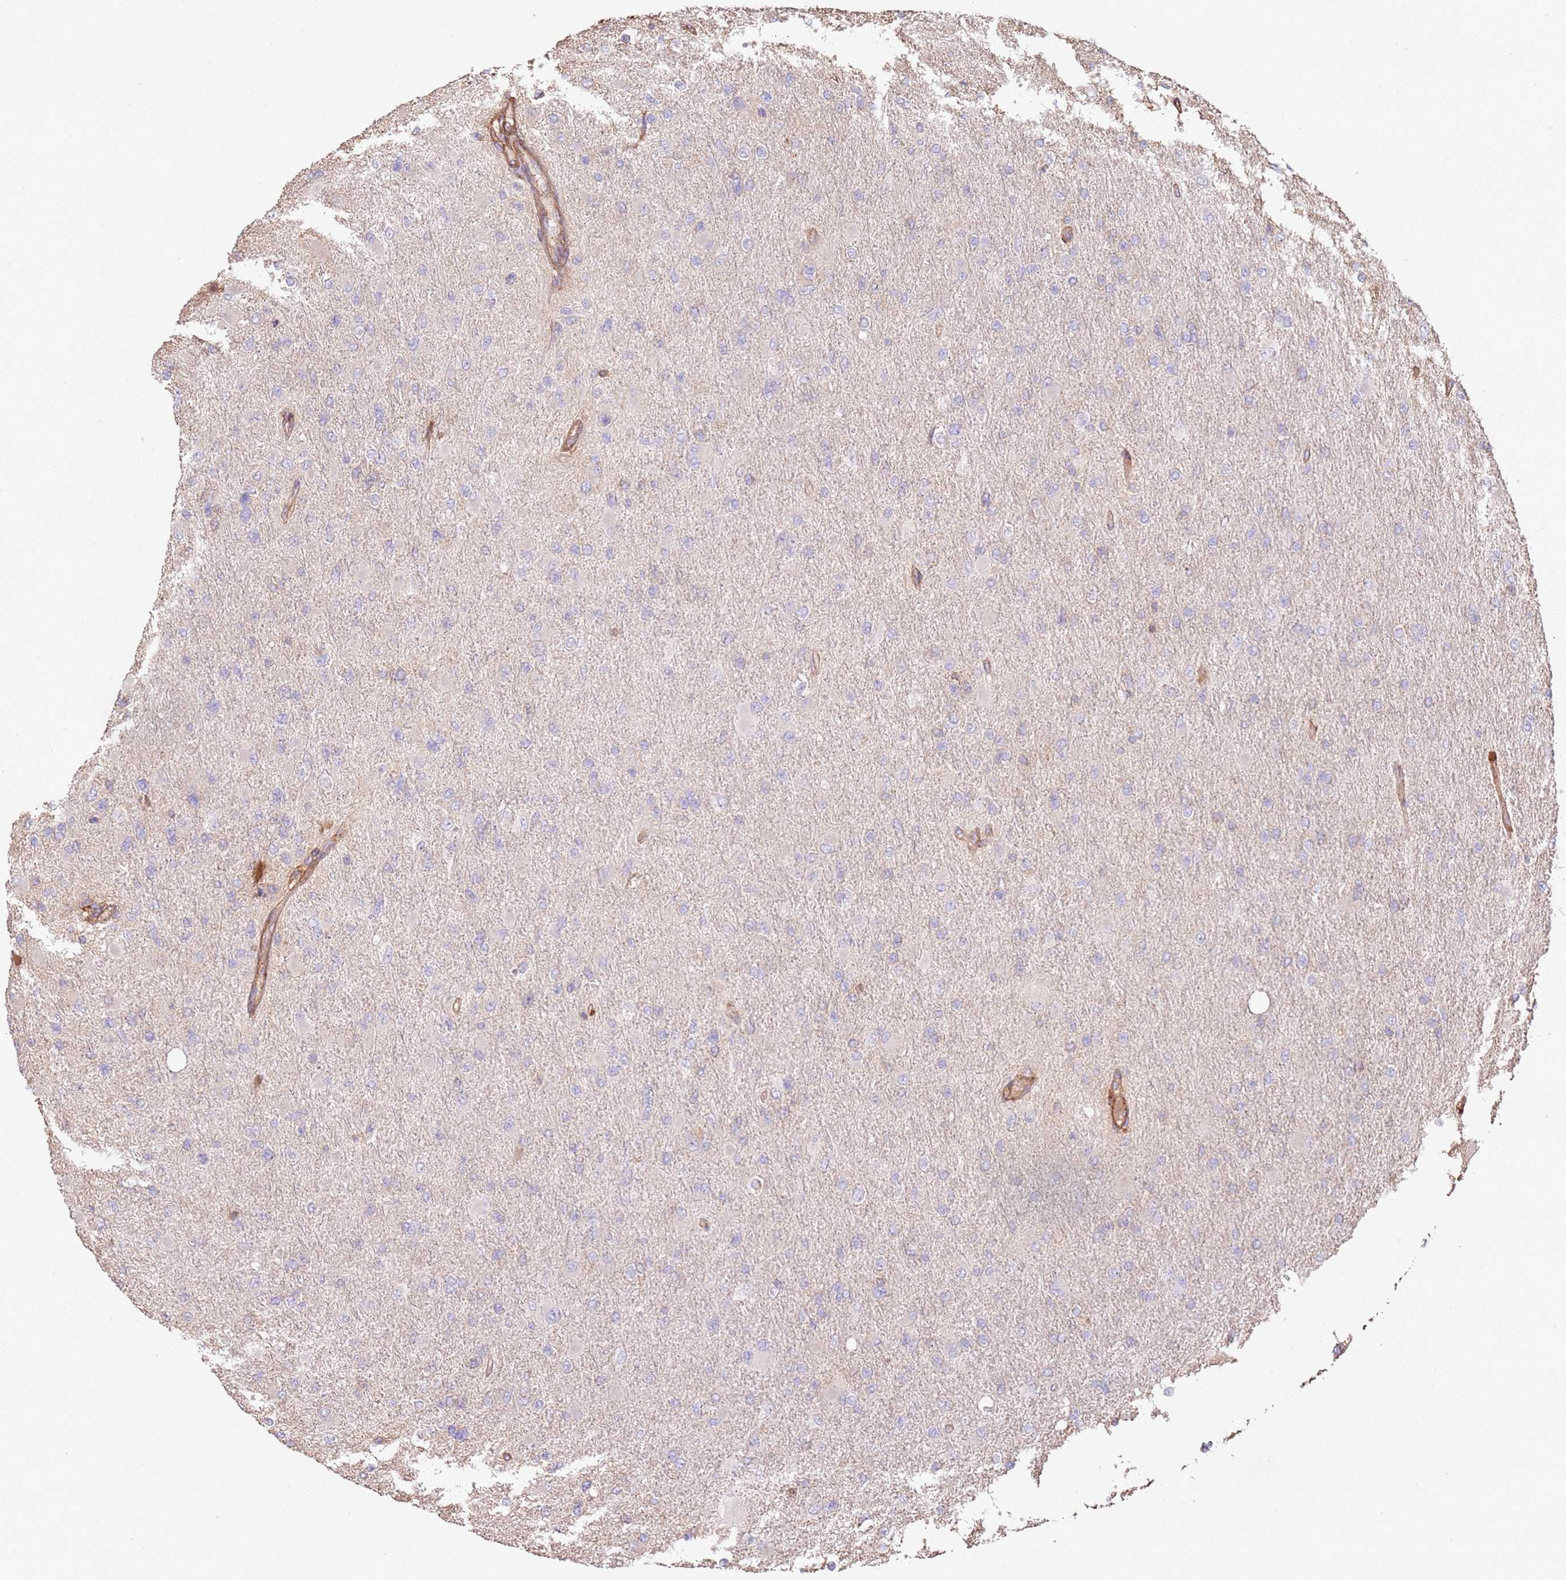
{"staining": {"intensity": "negative", "quantity": "none", "location": "none"}, "tissue": "glioma", "cell_type": "Tumor cells", "image_type": "cancer", "snomed": [{"axis": "morphology", "description": "Glioma, malignant, High grade"}, {"axis": "topography", "description": "Cerebral cortex"}], "caption": "High magnification brightfield microscopy of malignant glioma (high-grade) stained with DAB (3,3'-diaminobenzidine) (brown) and counterstained with hematoxylin (blue): tumor cells show no significant staining.", "gene": "NDUFAF4", "patient": {"sex": "female", "age": 36}}